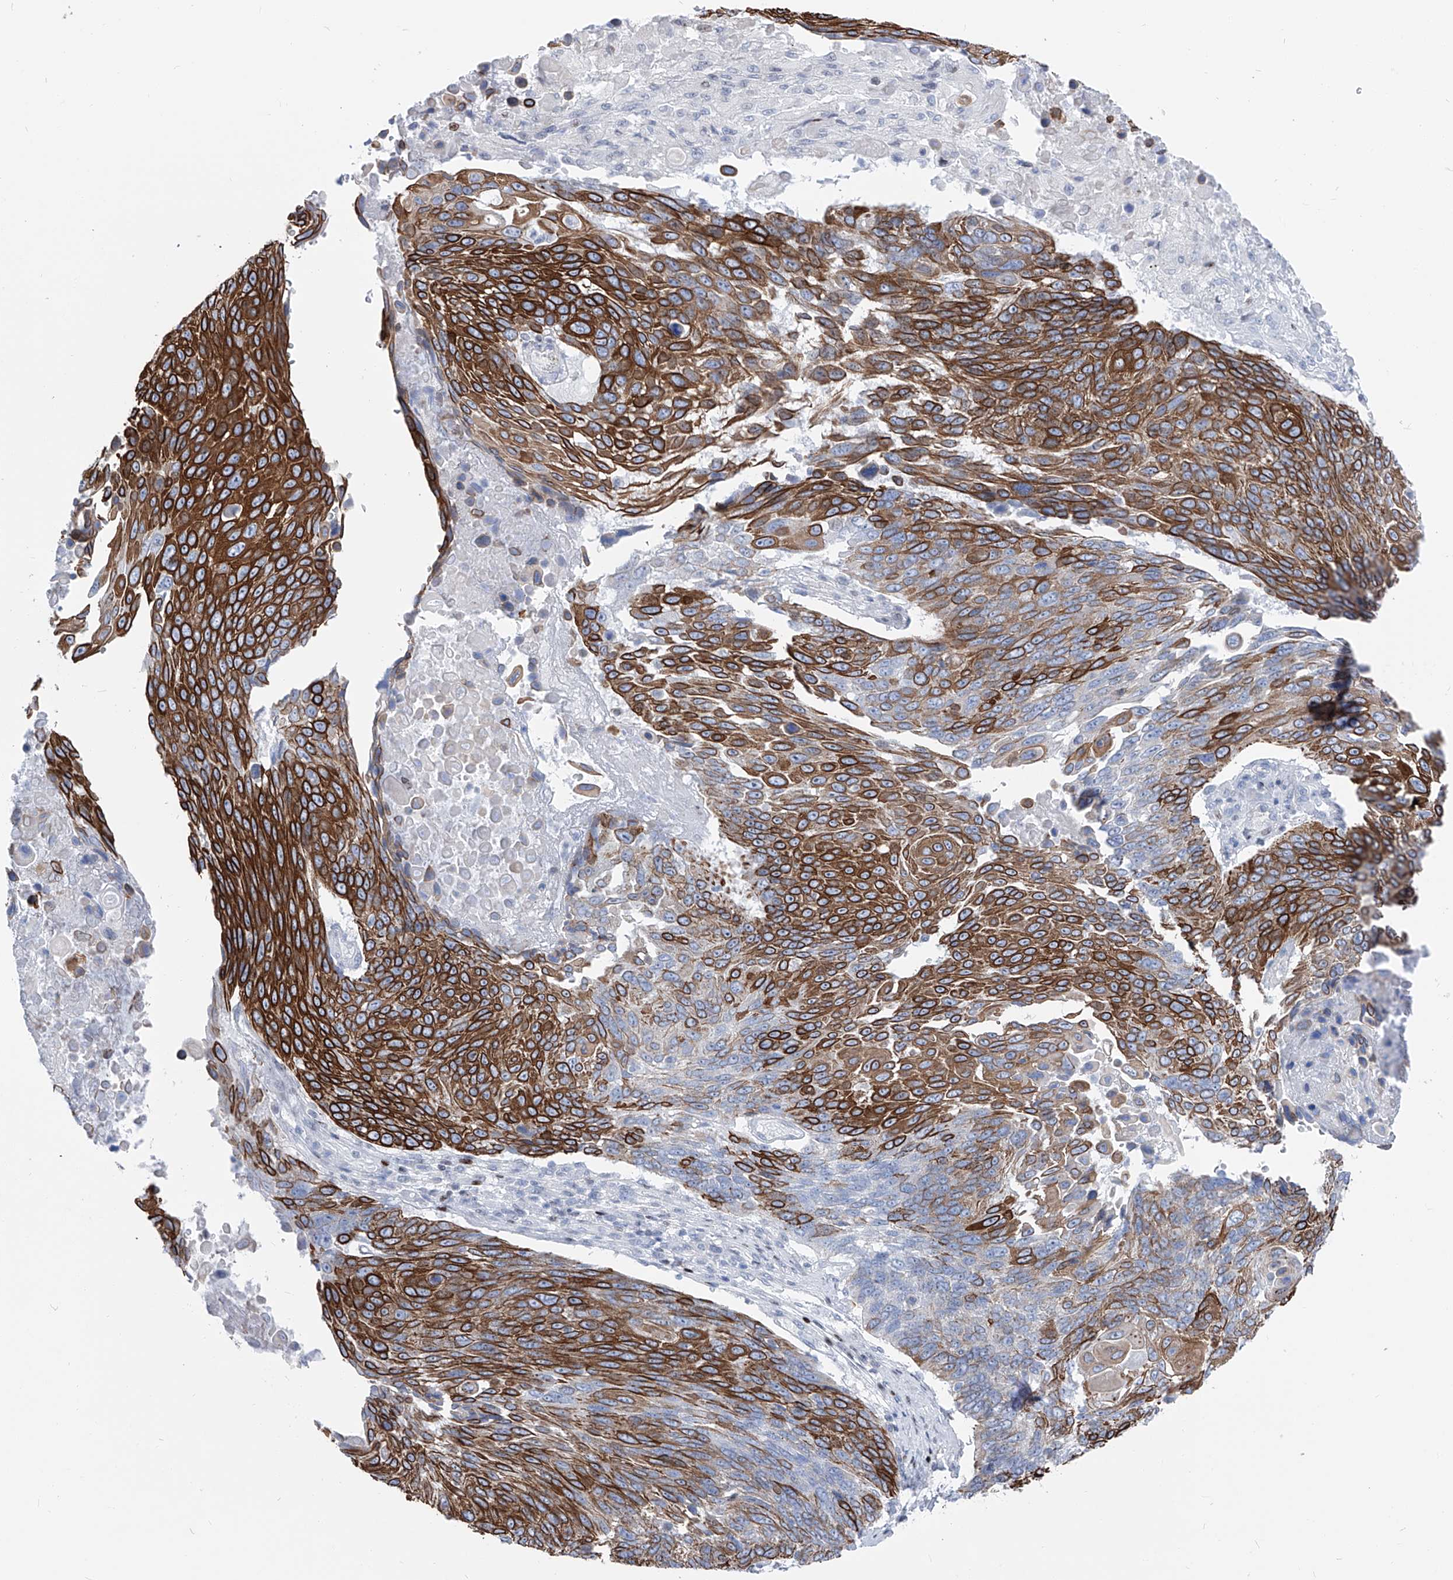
{"staining": {"intensity": "strong", "quantity": "25%-75%", "location": "cytoplasmic/membranous"}, "tissue": "lung cancer", "cell_type": "Tumor cells", "image_type": "cancer", "snomed": [{"axis": "morphology", "description": "Squamous cell carcinoma, NOS"}, {"axis": "topography", "description": "Lung"}], "caption": "Immunohistochemical staining of human lung cancer reveals high levels of strong cytoplasmic/membranous protein positivity in about 25%-75% of tumor cells. The protein is stained brown, and the nuclei are stained in blue (DAB (3,3'-diaminobenzidine) IHC with brightfield microscopy, high magnification).", "gene": "FRS3", "patient": {"sex": "male", "age": 66}}